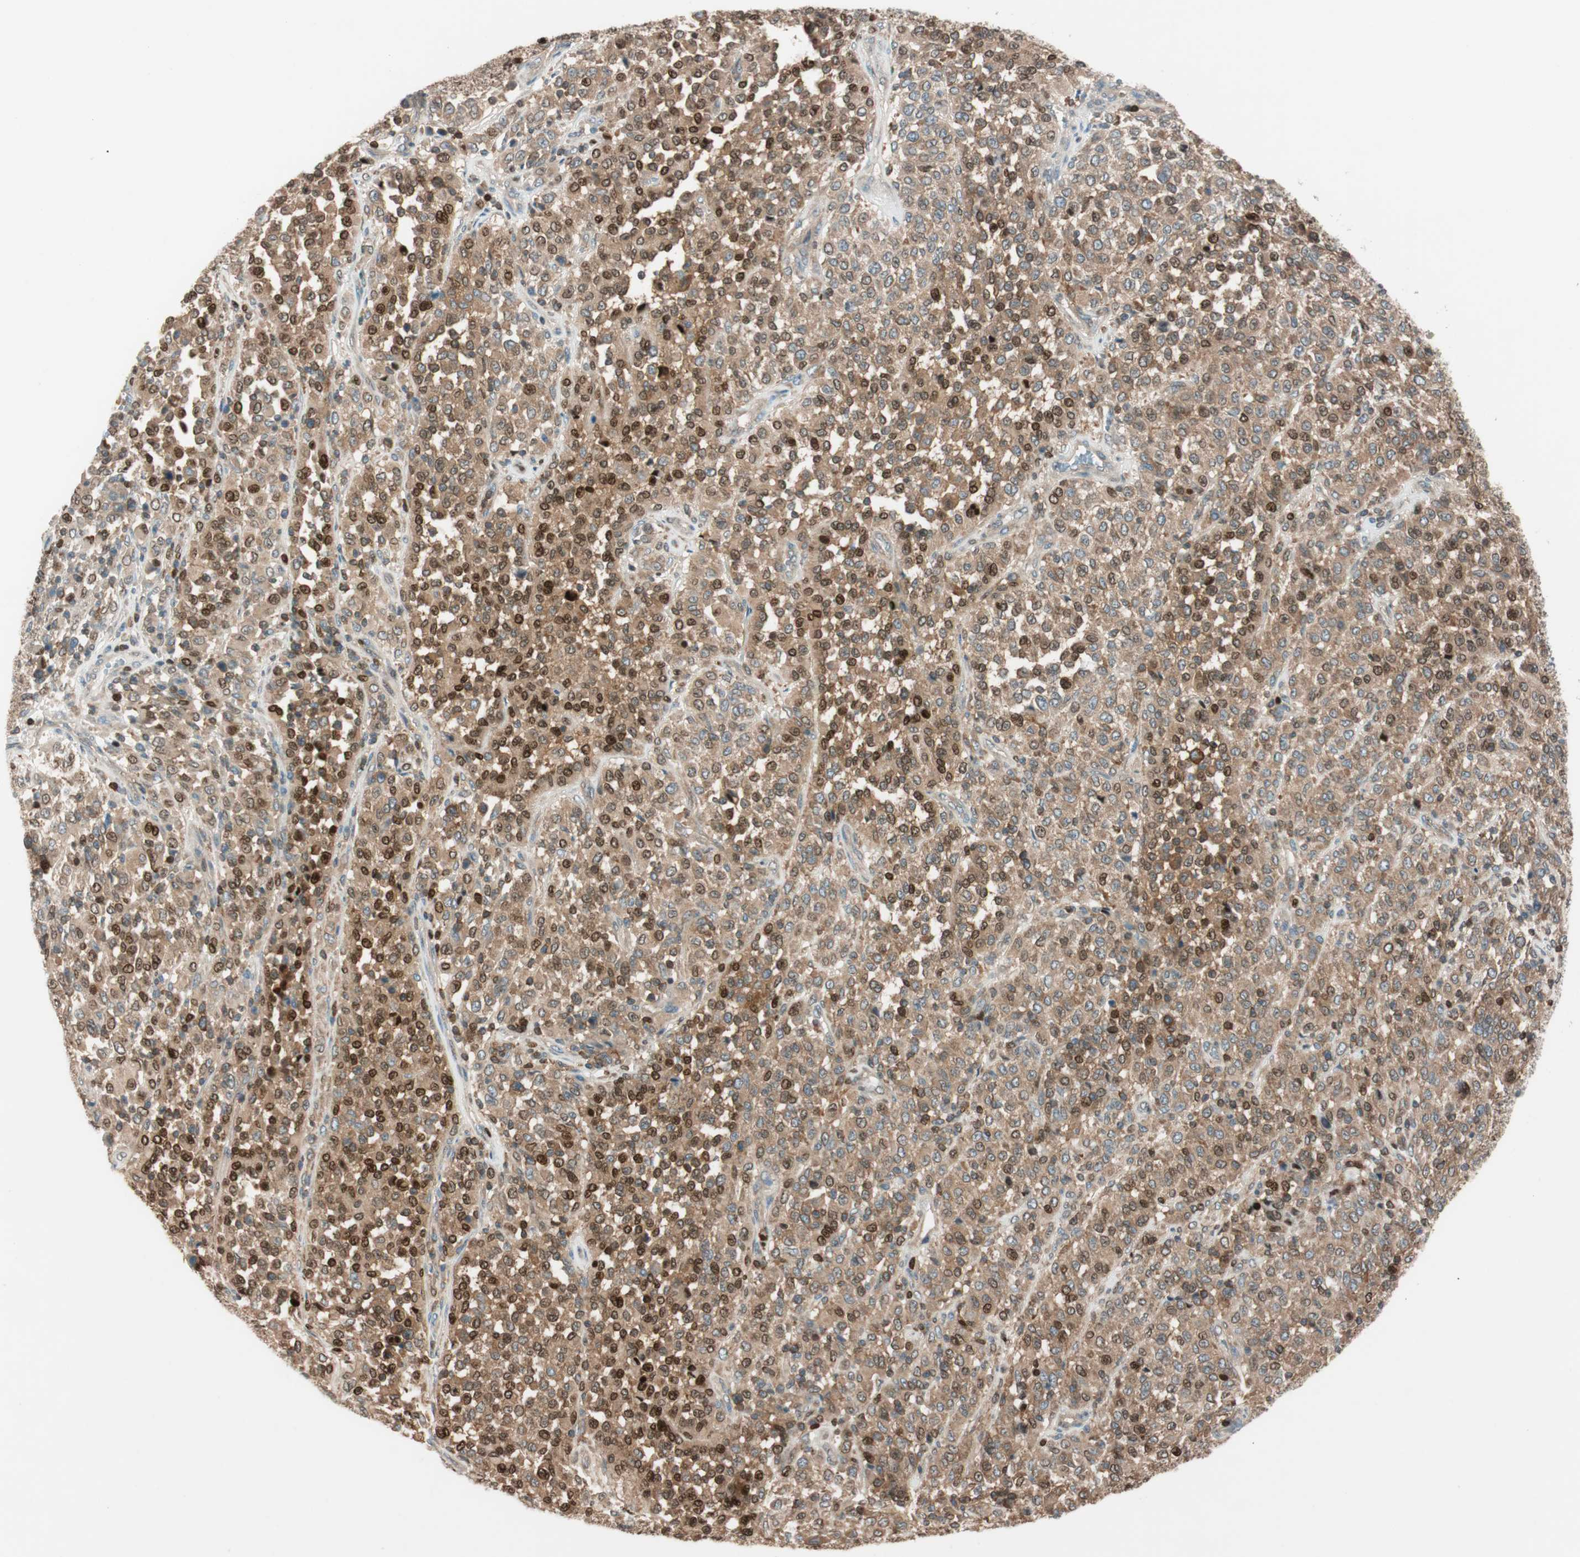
{"staining": {"intensity": "moderate", "quantity": ">75%", "location": "cytoplasmic/membranous,nuclear"}, "tissue": "melanoma", "cell_type": "Tumor cells", "image_type": "cancer", "snomed": [{"axis": "morphology", "description": "Malignant melanoma, Metastatic site"}, {"axis": "topography", "description": "Pancreas"}], "caption": "Human malignant melanoma (metastatic site) stained for a protein (brown) displays moderate cytoplasmic/membranous and nuclear positive expression in approximately >75% of tumor cells.", "gene": "BIN1", "patient": {"sex": "female", "age": 30}}